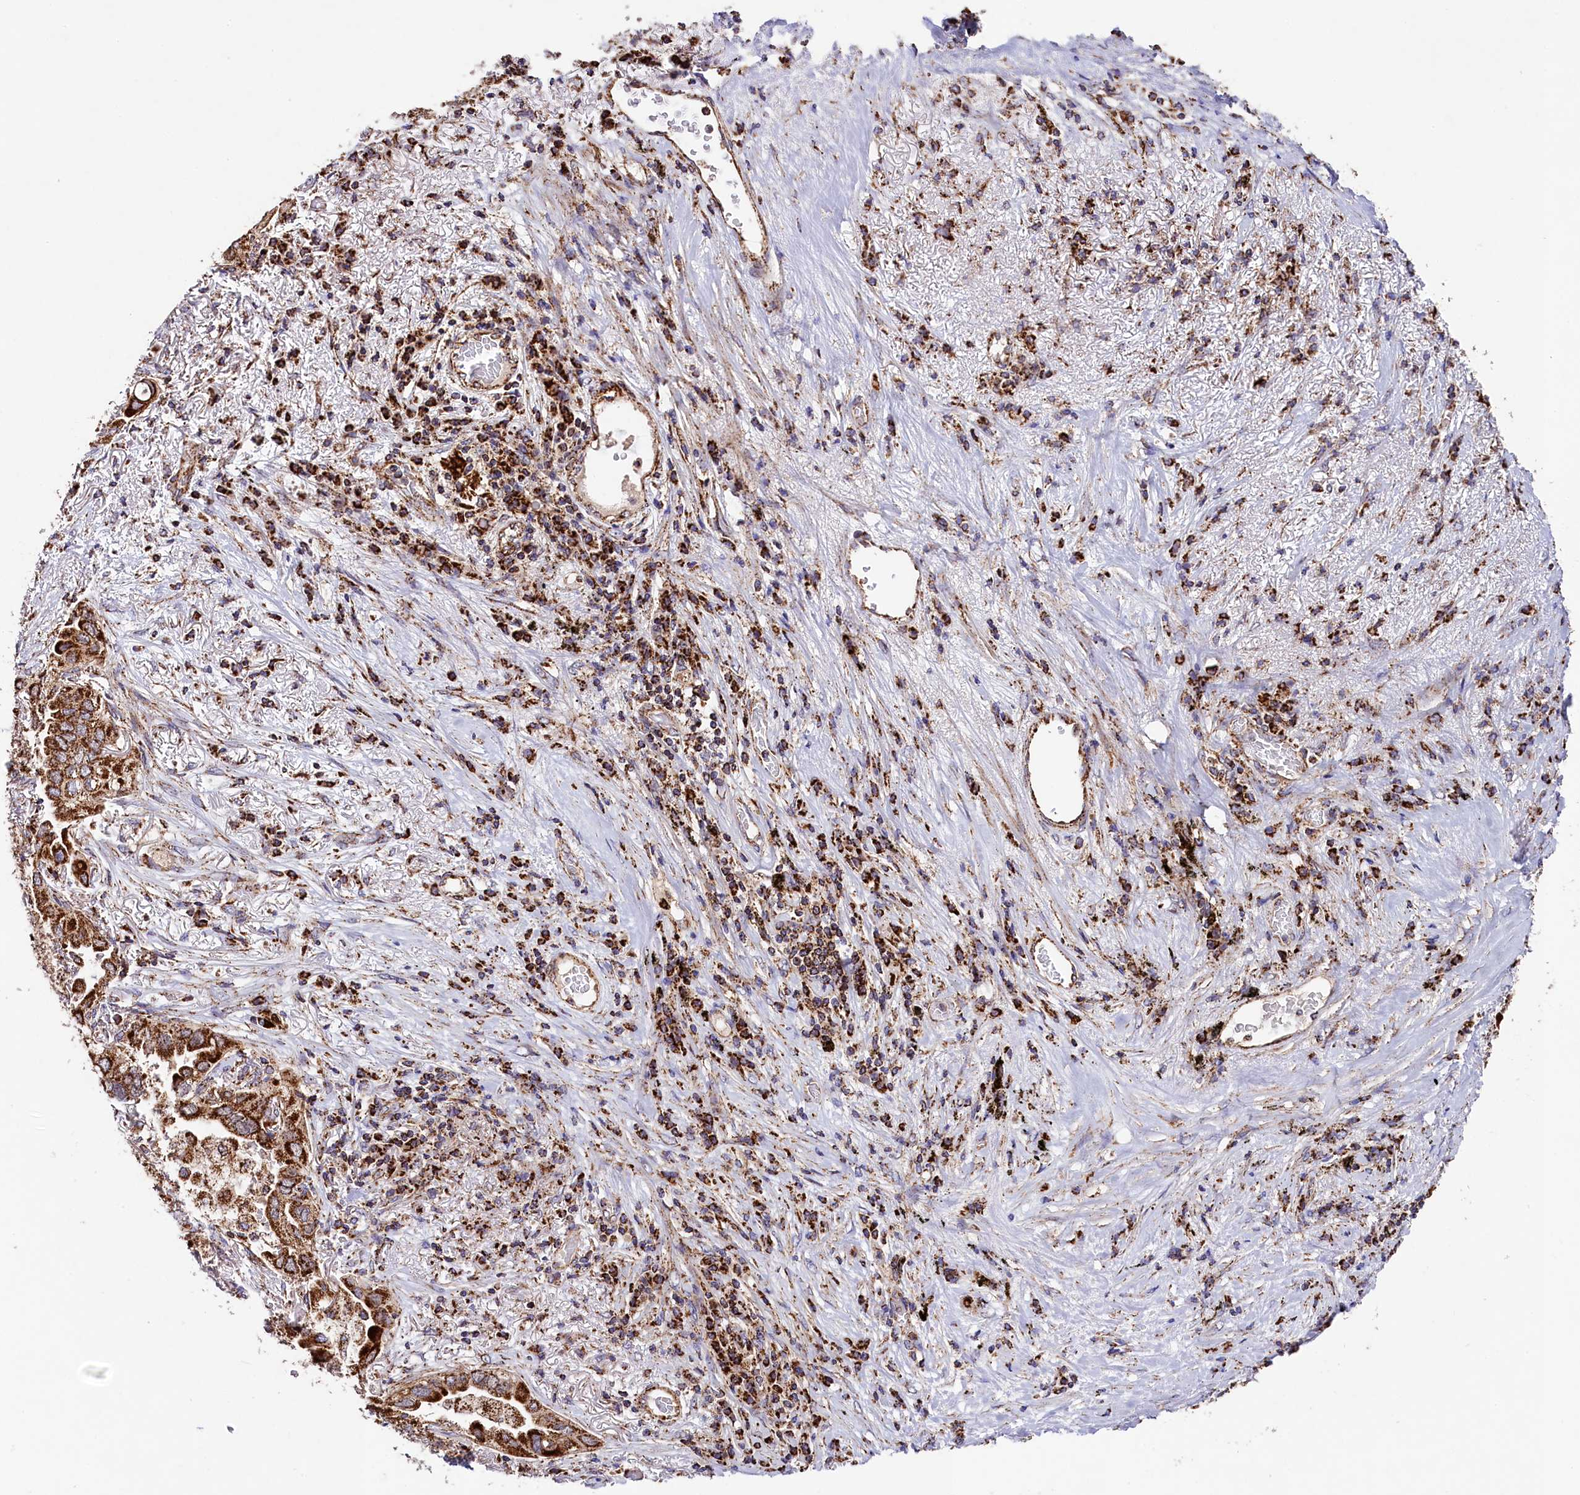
{"staining": {"intensity": "strong", "quantity": ">75%", "location": "cytoplasmic/membranous"}, "tissue": "lung cancer", "cell_type": "Tumor cells", "image_type": "cancer", "snomed": [{"axis": "morphology", "description": "Adenocarcinoma, NOS"}, {"axis": "topography", "description": "Lung"}], "caption": "Lung cancer (adenocarcinoma) stained for a protein (brown) exhibits strong cytoplasmic/membranous positive expression in about >75% of tumor cells.", "gene": "CLYBL", "patient": {"sex": "female", "age": 76}}